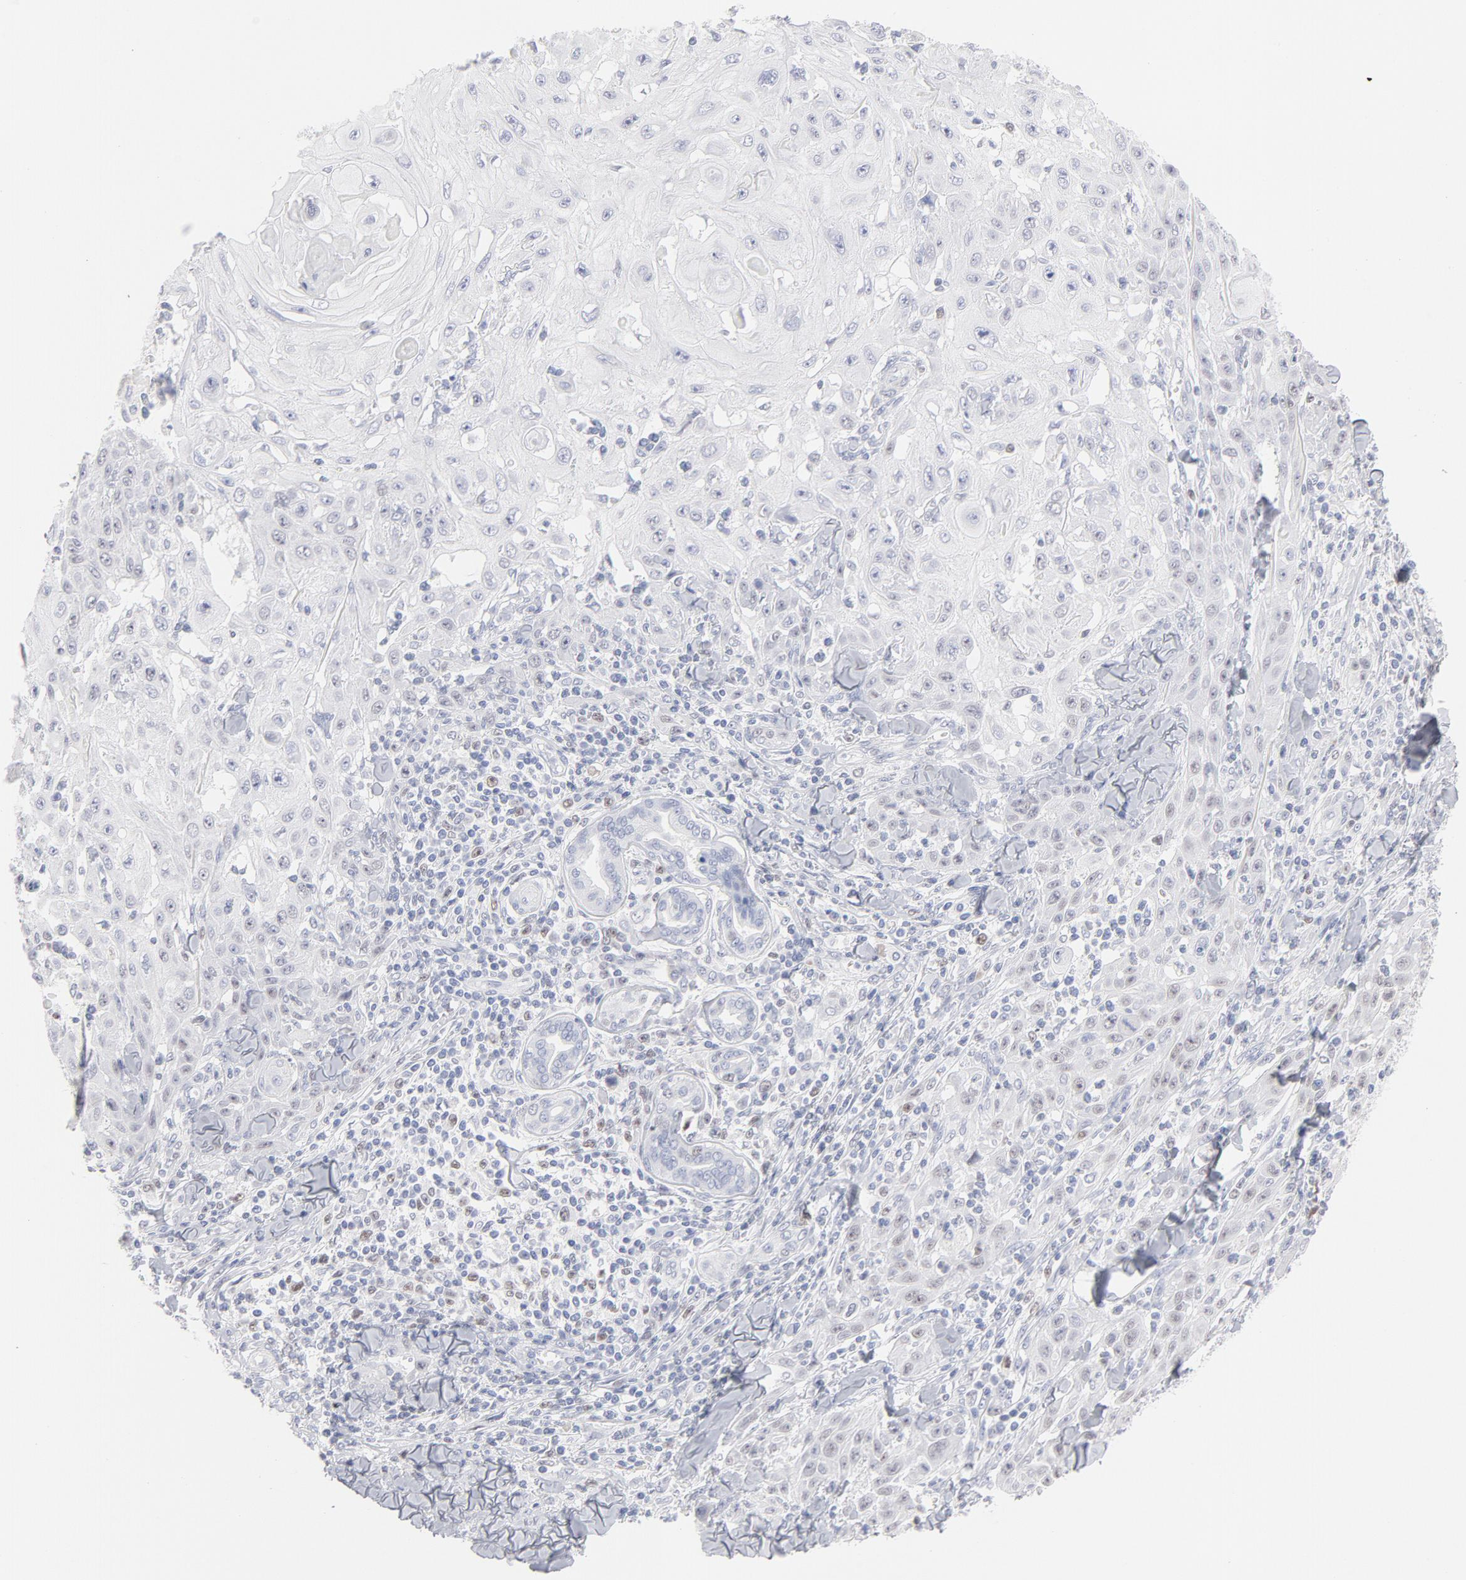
{"staining": {"intensity": "weak", "quantity": "<25%", "location": "nuclear"}, "tissue": "skin cancer", "cell_type": "Tumor cells", "image_type": "cancer", "snomed": [{"axis": "morphology", "description": "Squamous cell carcinoma, NOS"}, {"axis": "topography", "description": "Skin"}], "caption": "The photomicrograph exhibits no staining of tumor cells in skin cancer (squamous cell carcinoma).", "gene": "MCM7", "patient": {"sex": "male", "age": 24}}